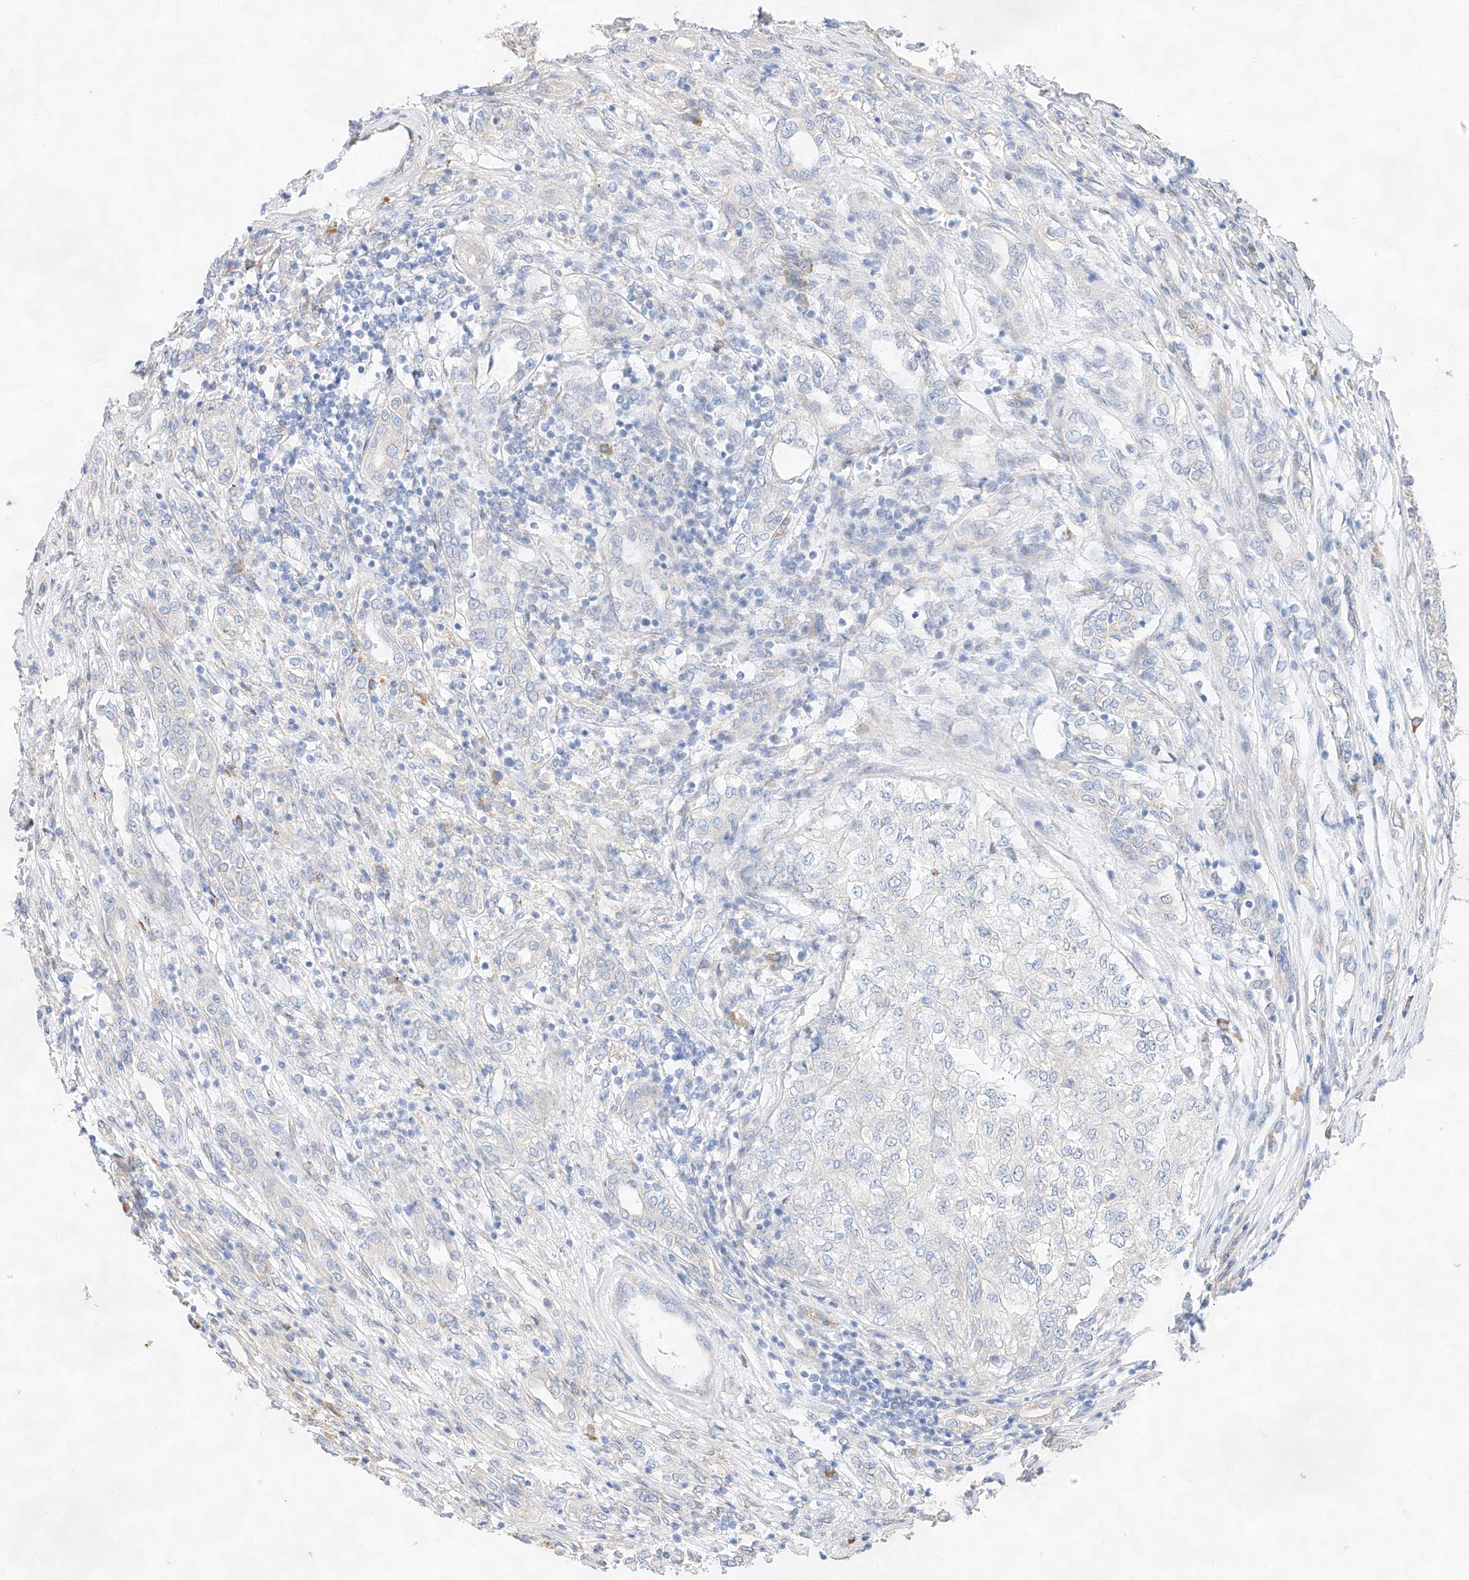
{"staining": {"intensity": "negative", "quantity": "none", "location": "none"}, "tissue": "renal cancer", "cell_type": "Tumor cells", "image_type": "cancer", "snomed": [{"axis": "morphology", "description": "Adenocarcinoma, NOS"}, {"axis": "topography", "description": "Kidney"}], "caption": "High magnification brightfield microscopy of renal cancer stained with DAB (brown) and counterstained with hematoxylin (blue): tumor cells show no significant staining.", "gene": "ATP9B", "patient": {"sex": "female", "age": 54}}